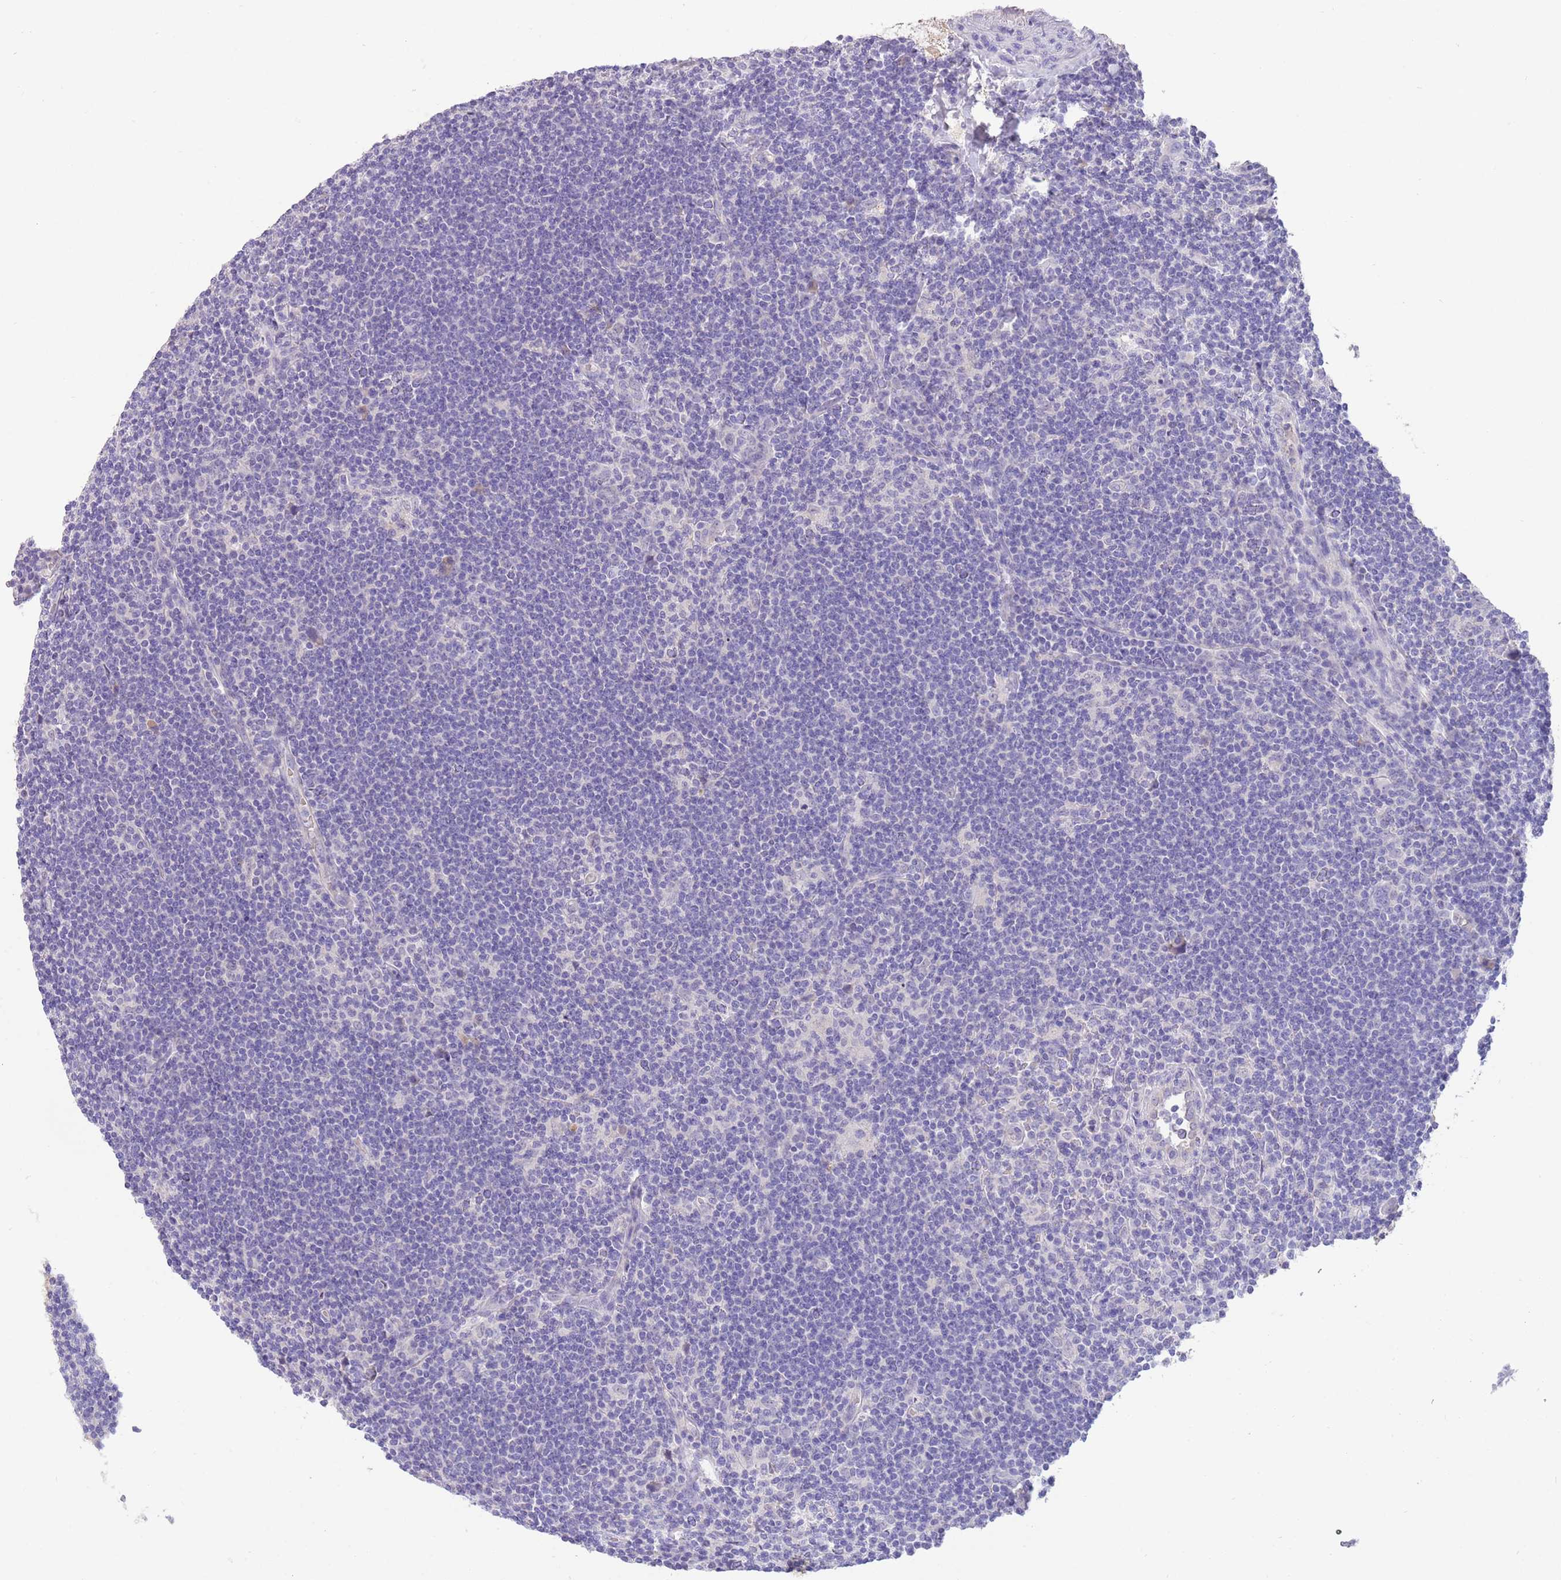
{"staining": {"intensity": "negative", "quantity": "none", "location": "none"}, "tissue": "lymphoma", "cell_type": "Tumor cells", "image_type": "cancer", "snomed": [{"axis": "morphology", "description": "Hodgkin's disease, NOS"}, {"axis": "topography", "description": "Lymph node"}], "caption": "IHC micrograph of lymphoma stained for a protein (brown), which reveals no positivity in tumor cells.", "gene": "SFTPA1", "patient": {"sex": "female", "age": 57}}